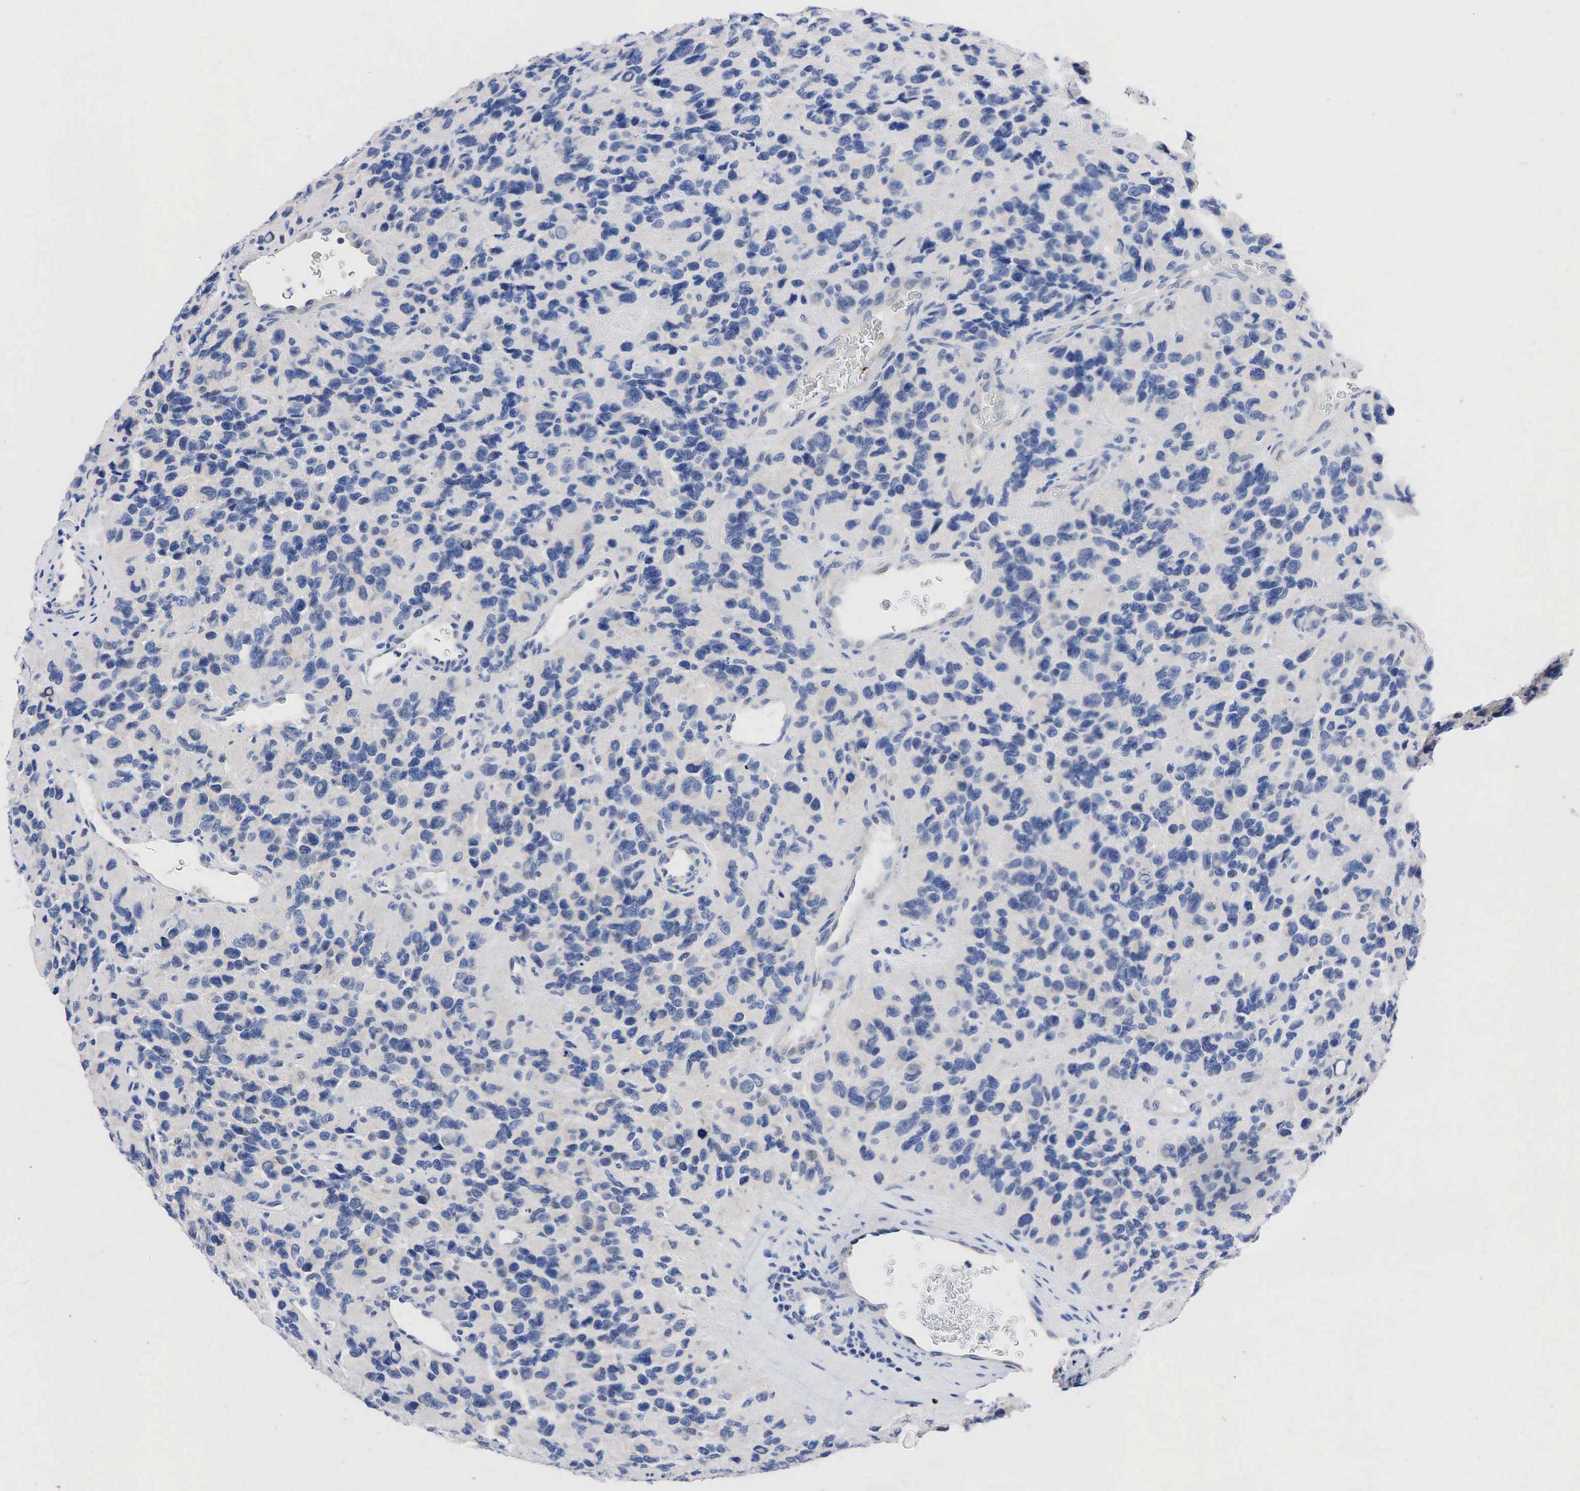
{"staining": {"intensity": "negative", "quantity": "none", "location": "none"}, "tissue": "glioma", "cell_type": "Tumor cells", "image_type": "cancer", "snomed": [{"axis": "morphology", "description": "Glioma, malignant, High grade"}, {"axis": "topography", "description": "Brain"}], "caption": "This is an immunohistochemistry micrograph of glioma. There is no staining in tumor cells.", "gene": "PGR", "patient": {"sex": "male", "age": 77}}